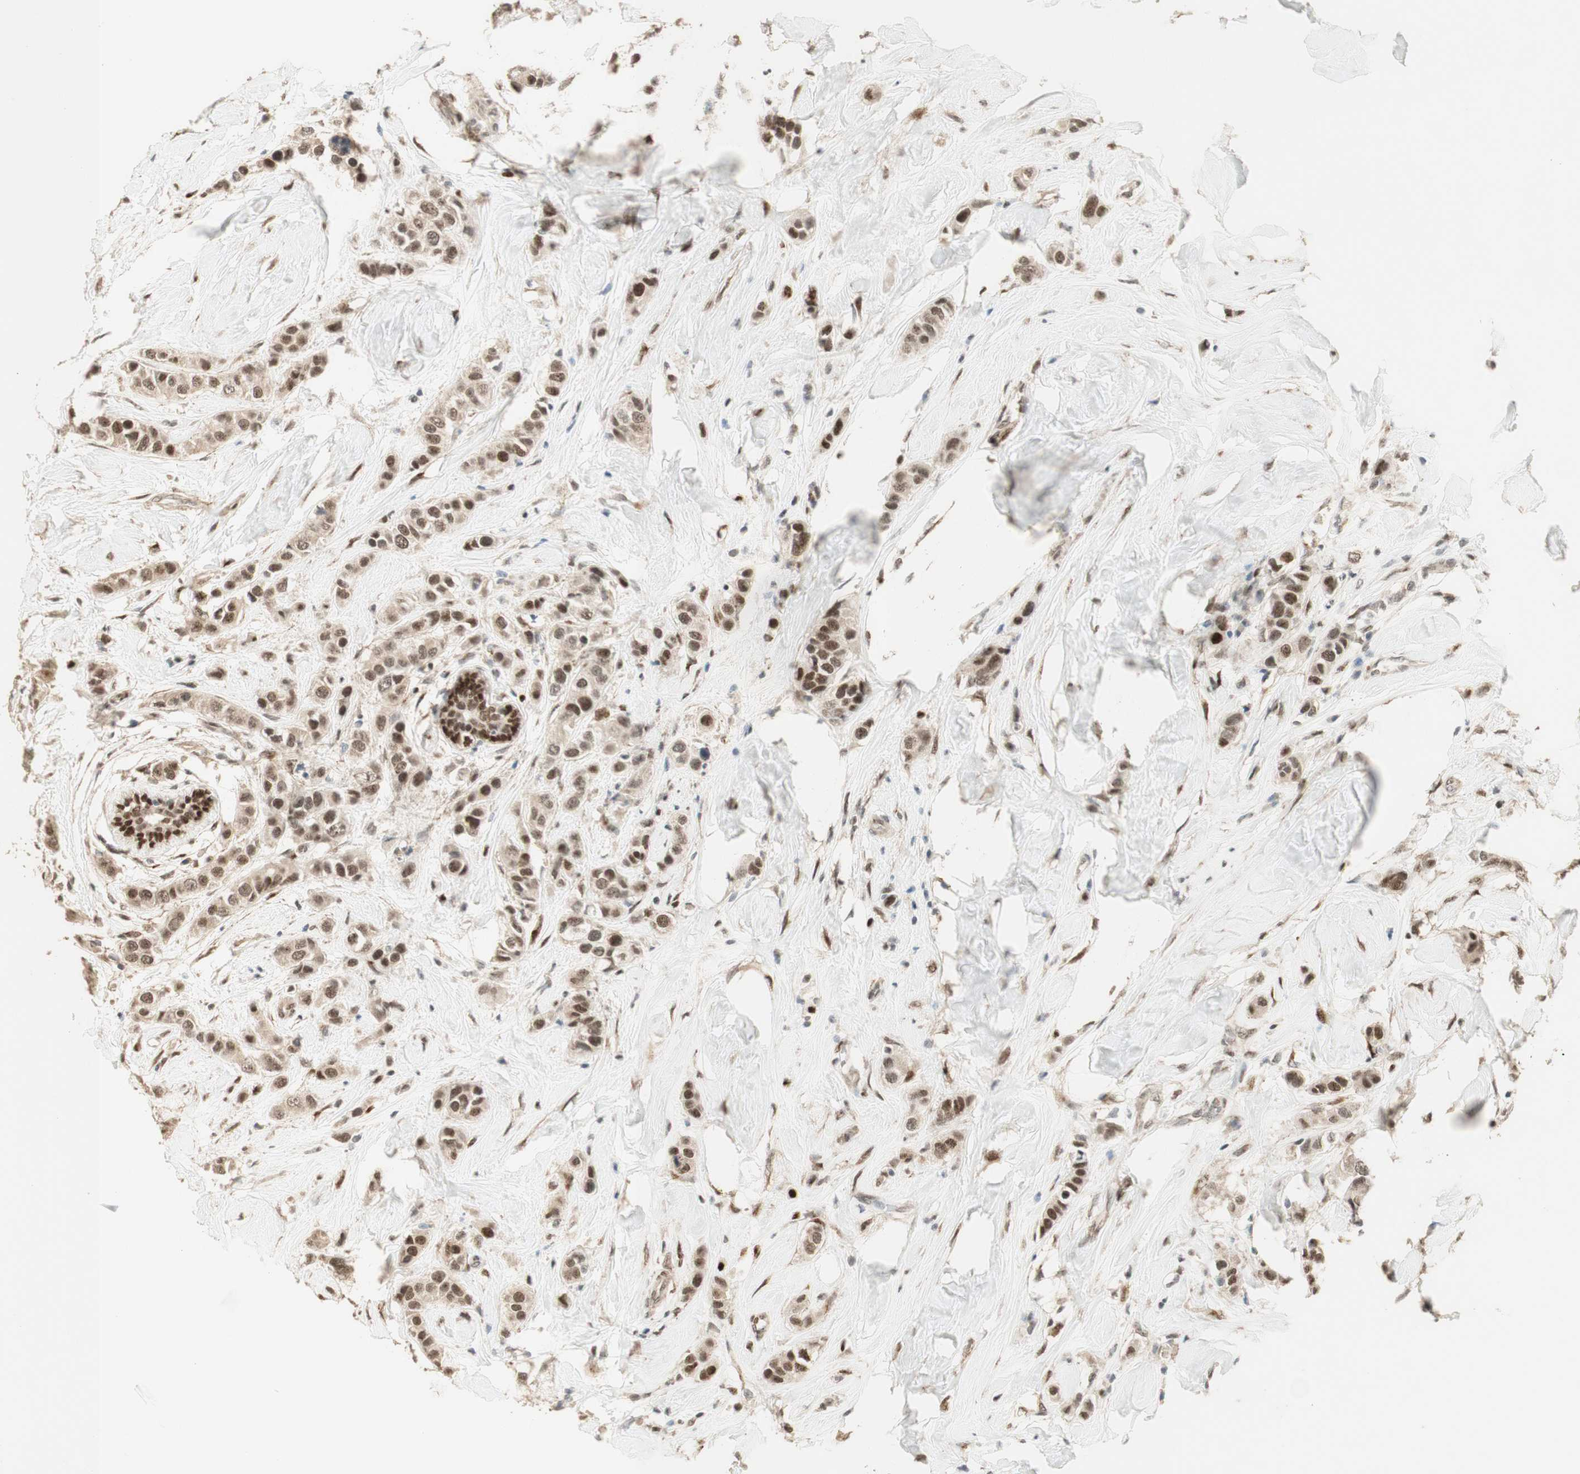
{"staining": {"intensity": "strong", "quantity": ">75%", "location": "nuclear"}, "tissue": "breast cancer", "cell_type": "Tumor cells", "image_type": "cancer", "snomed": [{"axis": "morphology", "description": "Normal tissue, NOS"}, {"axis": "morphology", "description": "Duct carcinoma"}, {"axis": "topography", "description": "Breast"}], "caption": "Breast cancer (intraductal carcinoma) stained with a brown dye displays strong nuclear positive positivity in about >75% of tumor cells.", "gene": "FOXP1", "patient": {"sex": "female", "age": 50}}